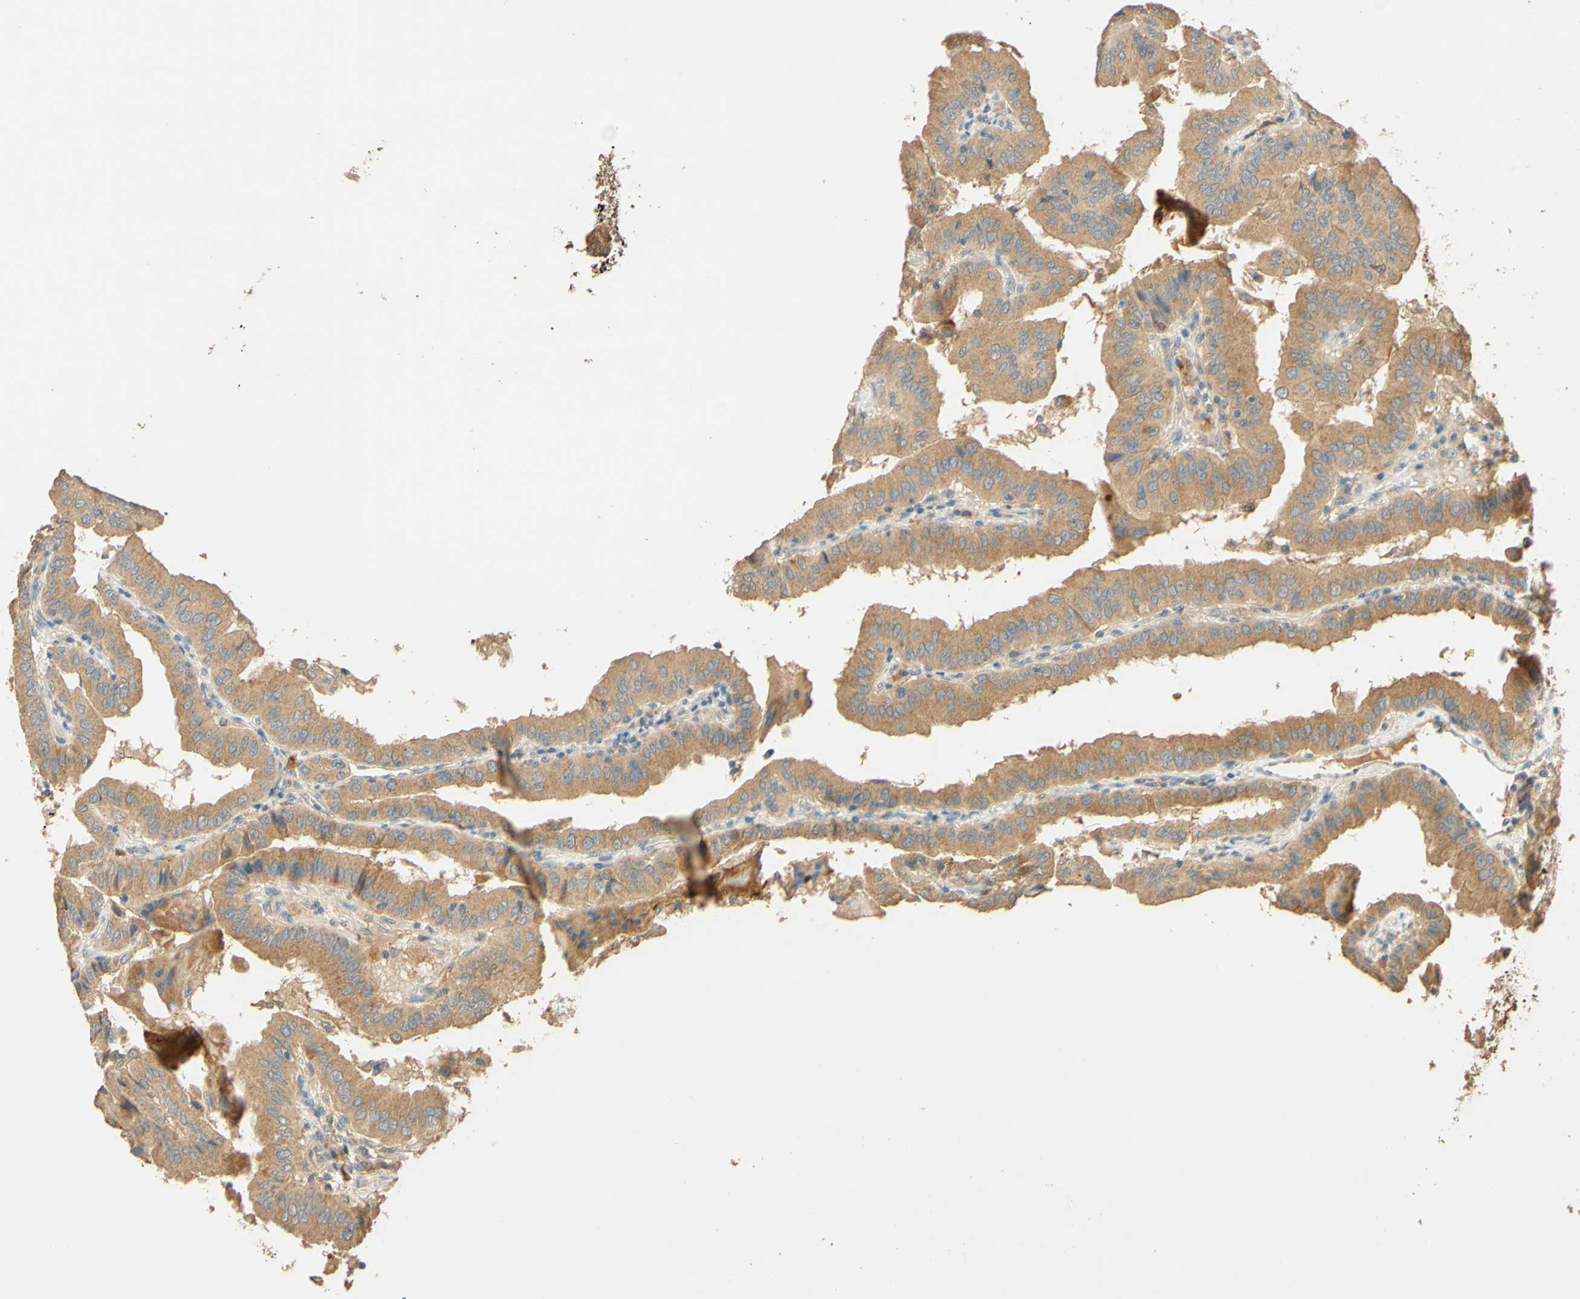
{"staining": {"intensity": "moderate", "quantity": ">75%", "location": "cytoplasmic/membranous"}, "tissue": "thyroid cancer", "cell_type": "Tumor cells", "image_type": "cancer", "snomed": [{"axis": "morphology", "description": "Papillary adenocarcinoma, NOS"}, {"axis": "topography", "description": "Thyroid gland"}], "caption": "Tumor cells show medium levels of moderate cytoplasmic/membranous positivity in about >75% of cells in thyroid papillary adenocarcinoma.", "gene": "ENTREP2", "patient": {"sex": "male", "age": 33}}